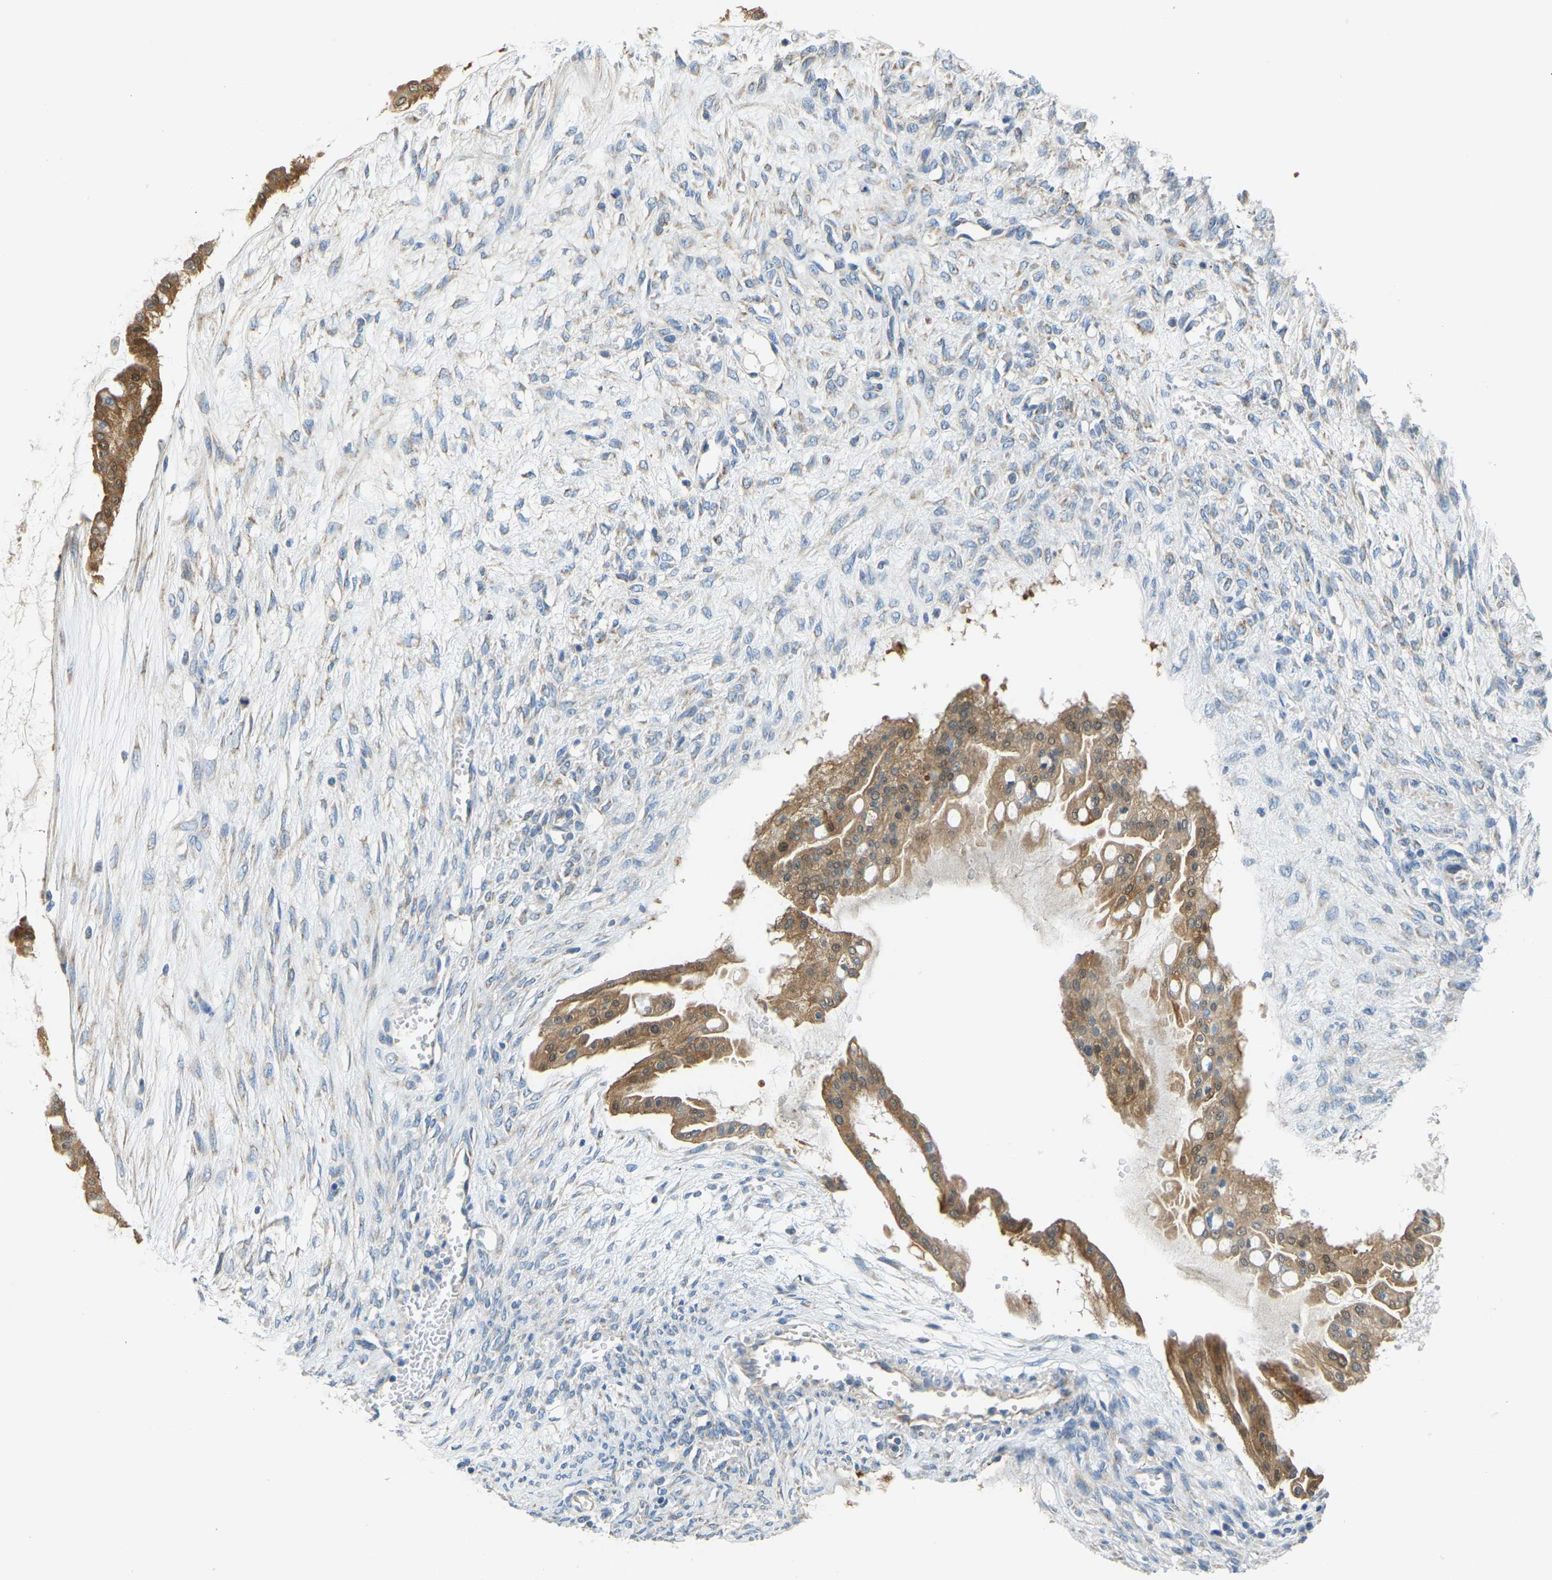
{"staining": {"intensity": "moderate", "quantity": ">75%", "location": "cytoplasmic/membranous"}, "tissue": "ovarian cancer", "cell_type": "Tumor cells", "image_type": "cancer", "snomed": [{"axis": "morphology", "description": "Cystadenocarcinoma, mucinous, NOS"}, {"axis": "topography", "description": "Ovary"}], "caption": "This is a photomicrograph of immunohistochemistry (IHC) staining of ovarian cancer (mucinous cystadenocarcinoma), which shows moderate staining in the cytoplasmic/membranous of tumor cells.", "gene": "GDA", "patient": {"sex": "female", "age": 73}}